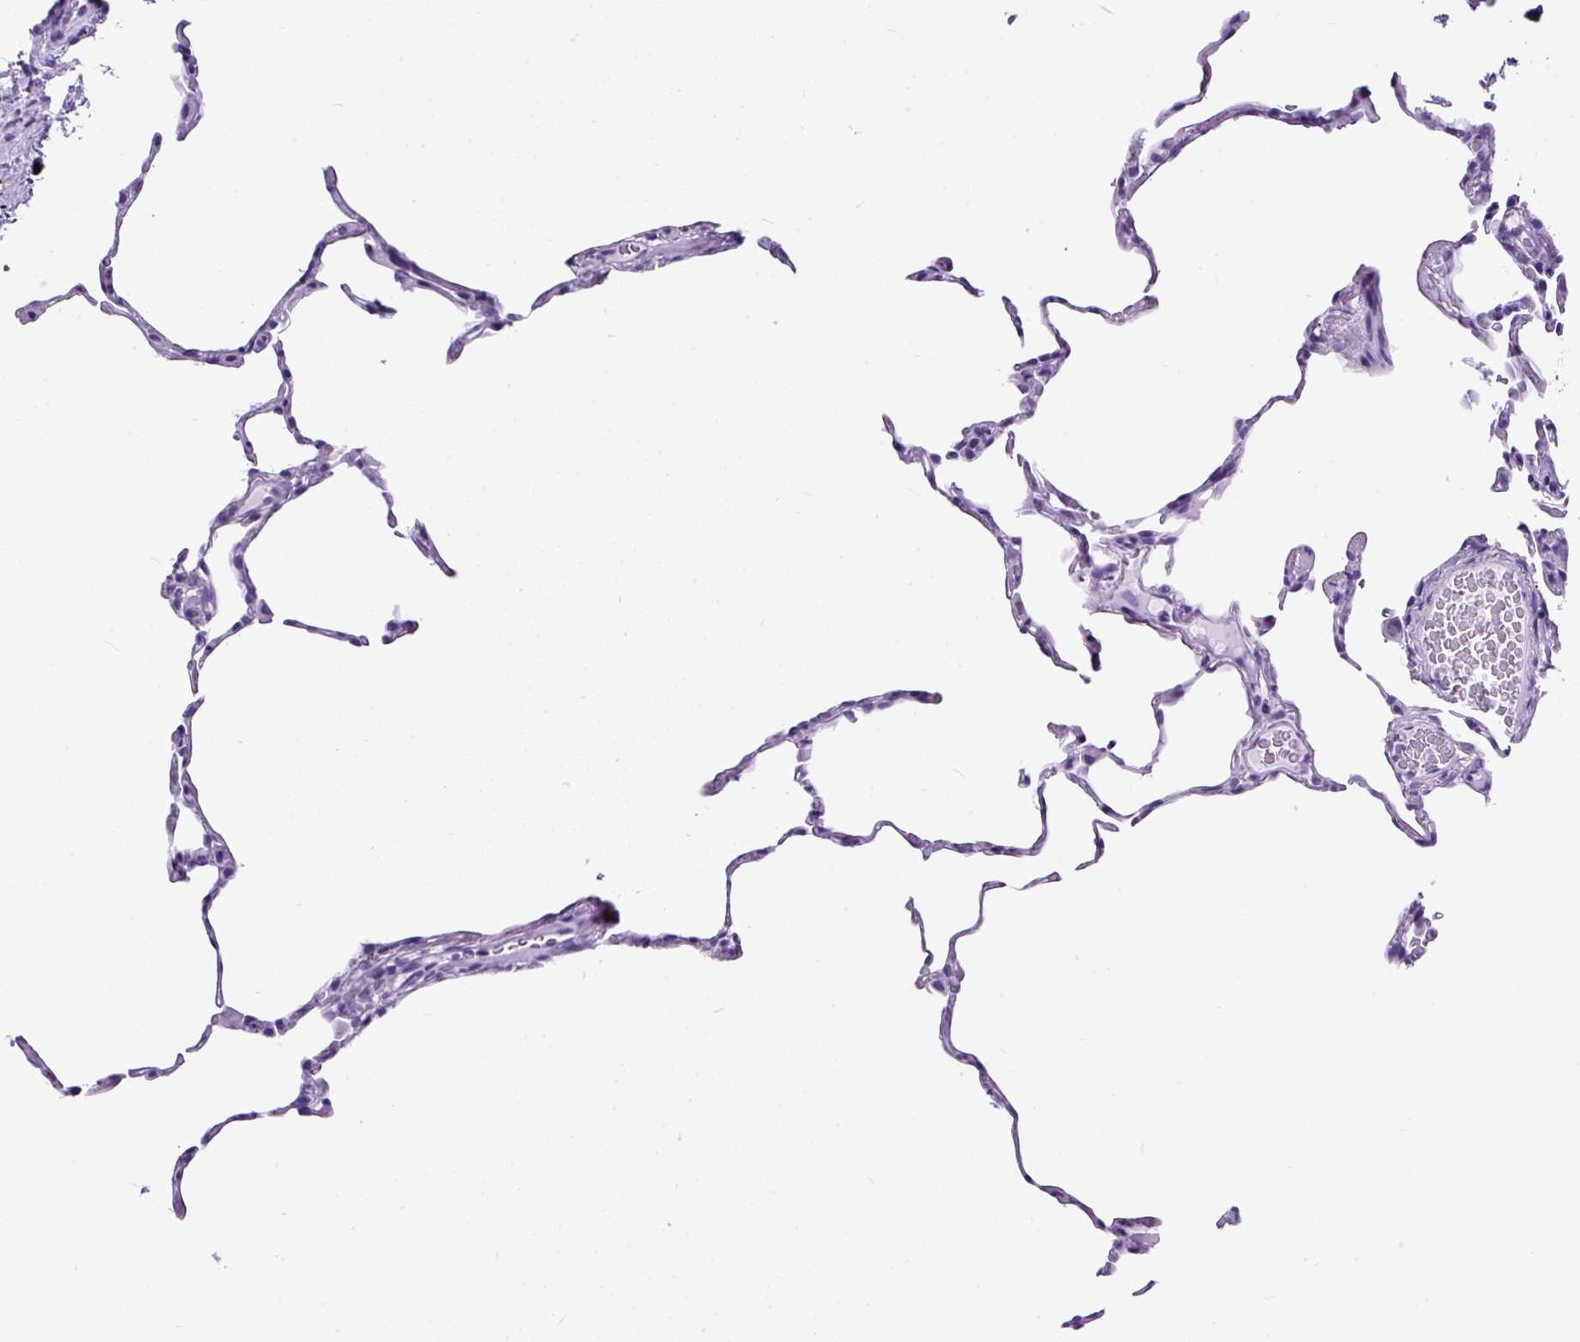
{"staining": {"intensity": "negative", "quantity": "none", "location": "none"}, "tissue": "lung", "cell_type": "Alveolar cells", "image_type": "normal", "snomed": [{"axis": "morphology", "description": "Normal tissue, NOS"}, {"axis": "topography", "description": "Lung"}], "caption": "This photomicrograph is of benign lung stained with immunohistochemistry to label a protein in brown with the nuclei are counter-stained blue. There is no staining in alveolar cells.", "gene": "CEL", "patient": {"sex": "female", "age": 57}}